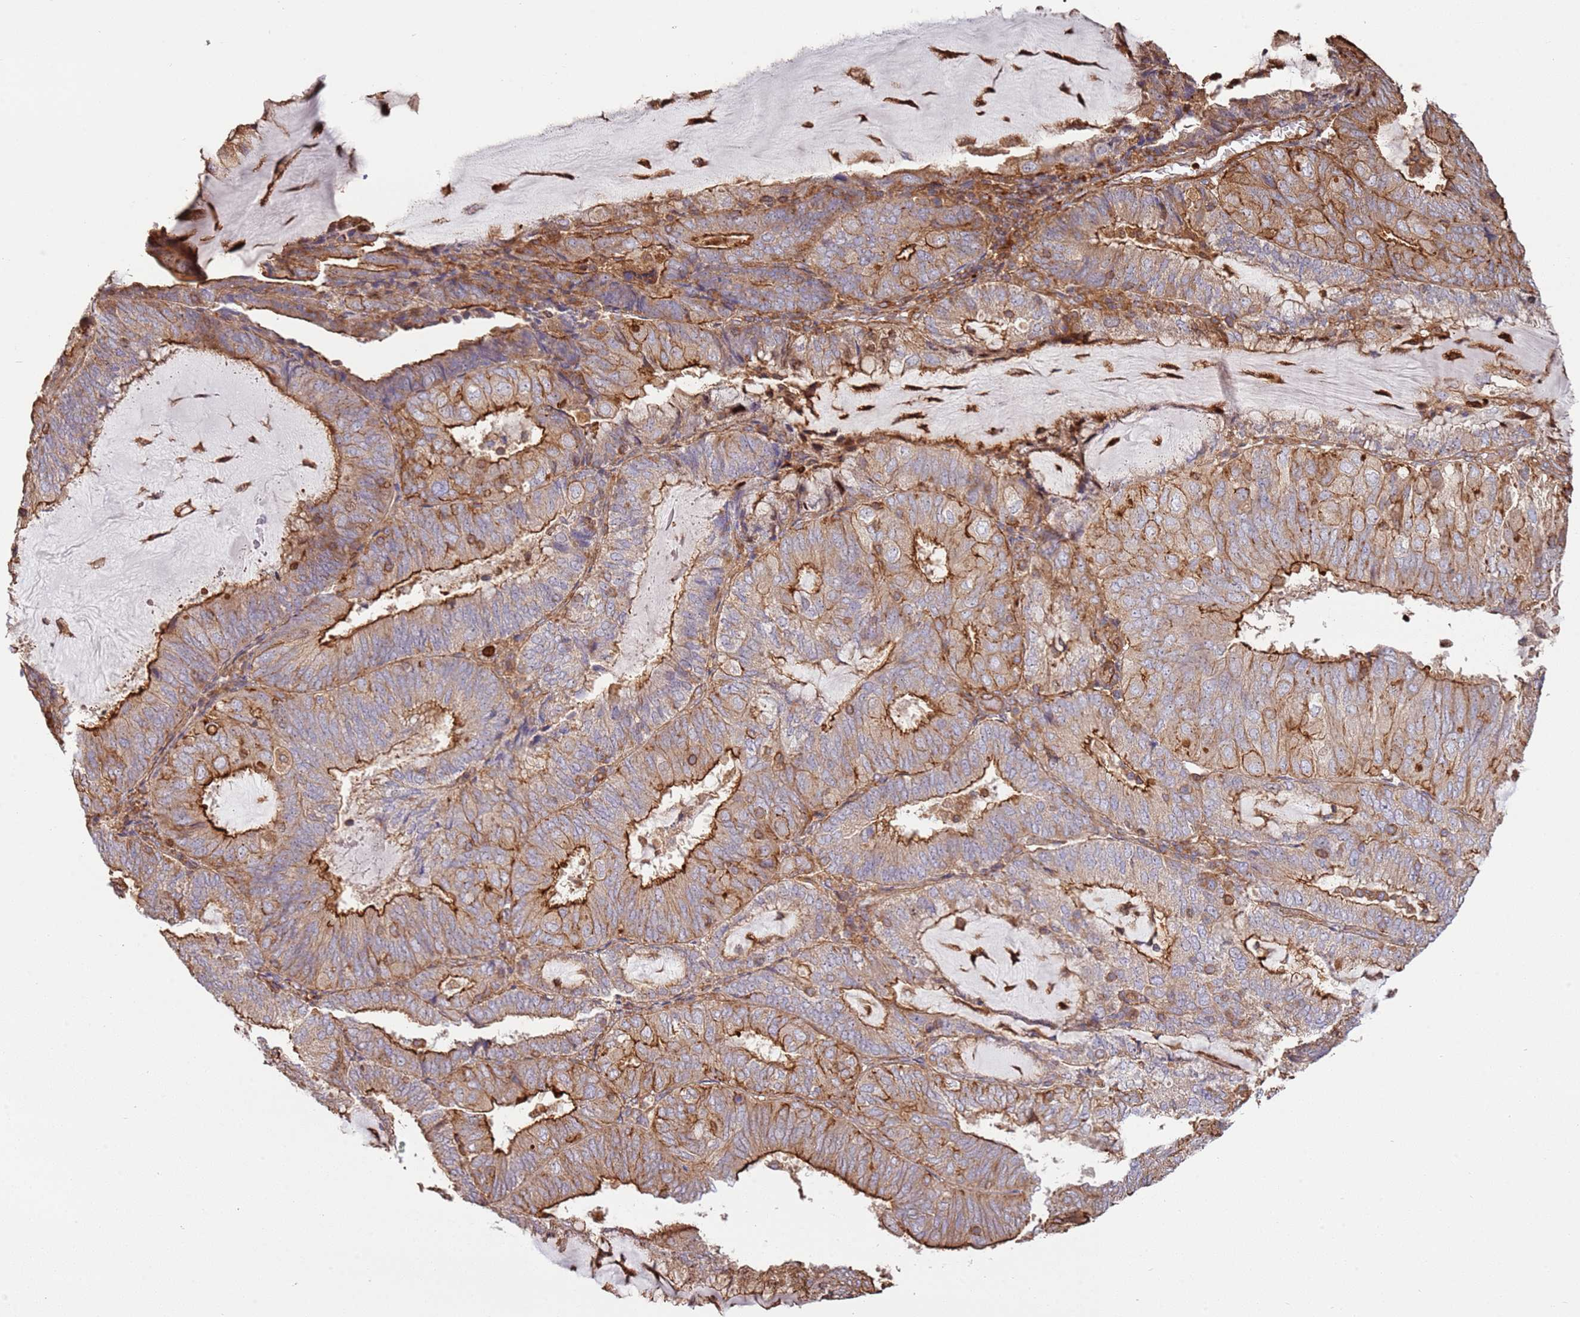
{"staining": {"intensity": "strong", "quantity": "25%-75%", "location": "cytoplasmic/membranous"}, "tissue": "endometrial cancer", "cell_type": "Tumor cells", "image_type": "cancer", "snomed": [{"axis": "morphology", "description": "Adenocarcinoma, NOS"}, {"axis": "topography", "description": "Endometrium"}], "caption": "Immunohistochemical staining of human endometrial adenocarcinoma displays high levels of strong cytoplasmic/membranous protein positivity in approximately 25%-75% of tumor cells.", "gene": "NDUFAF4", "patient": {"sex": "female", "age": 81}}